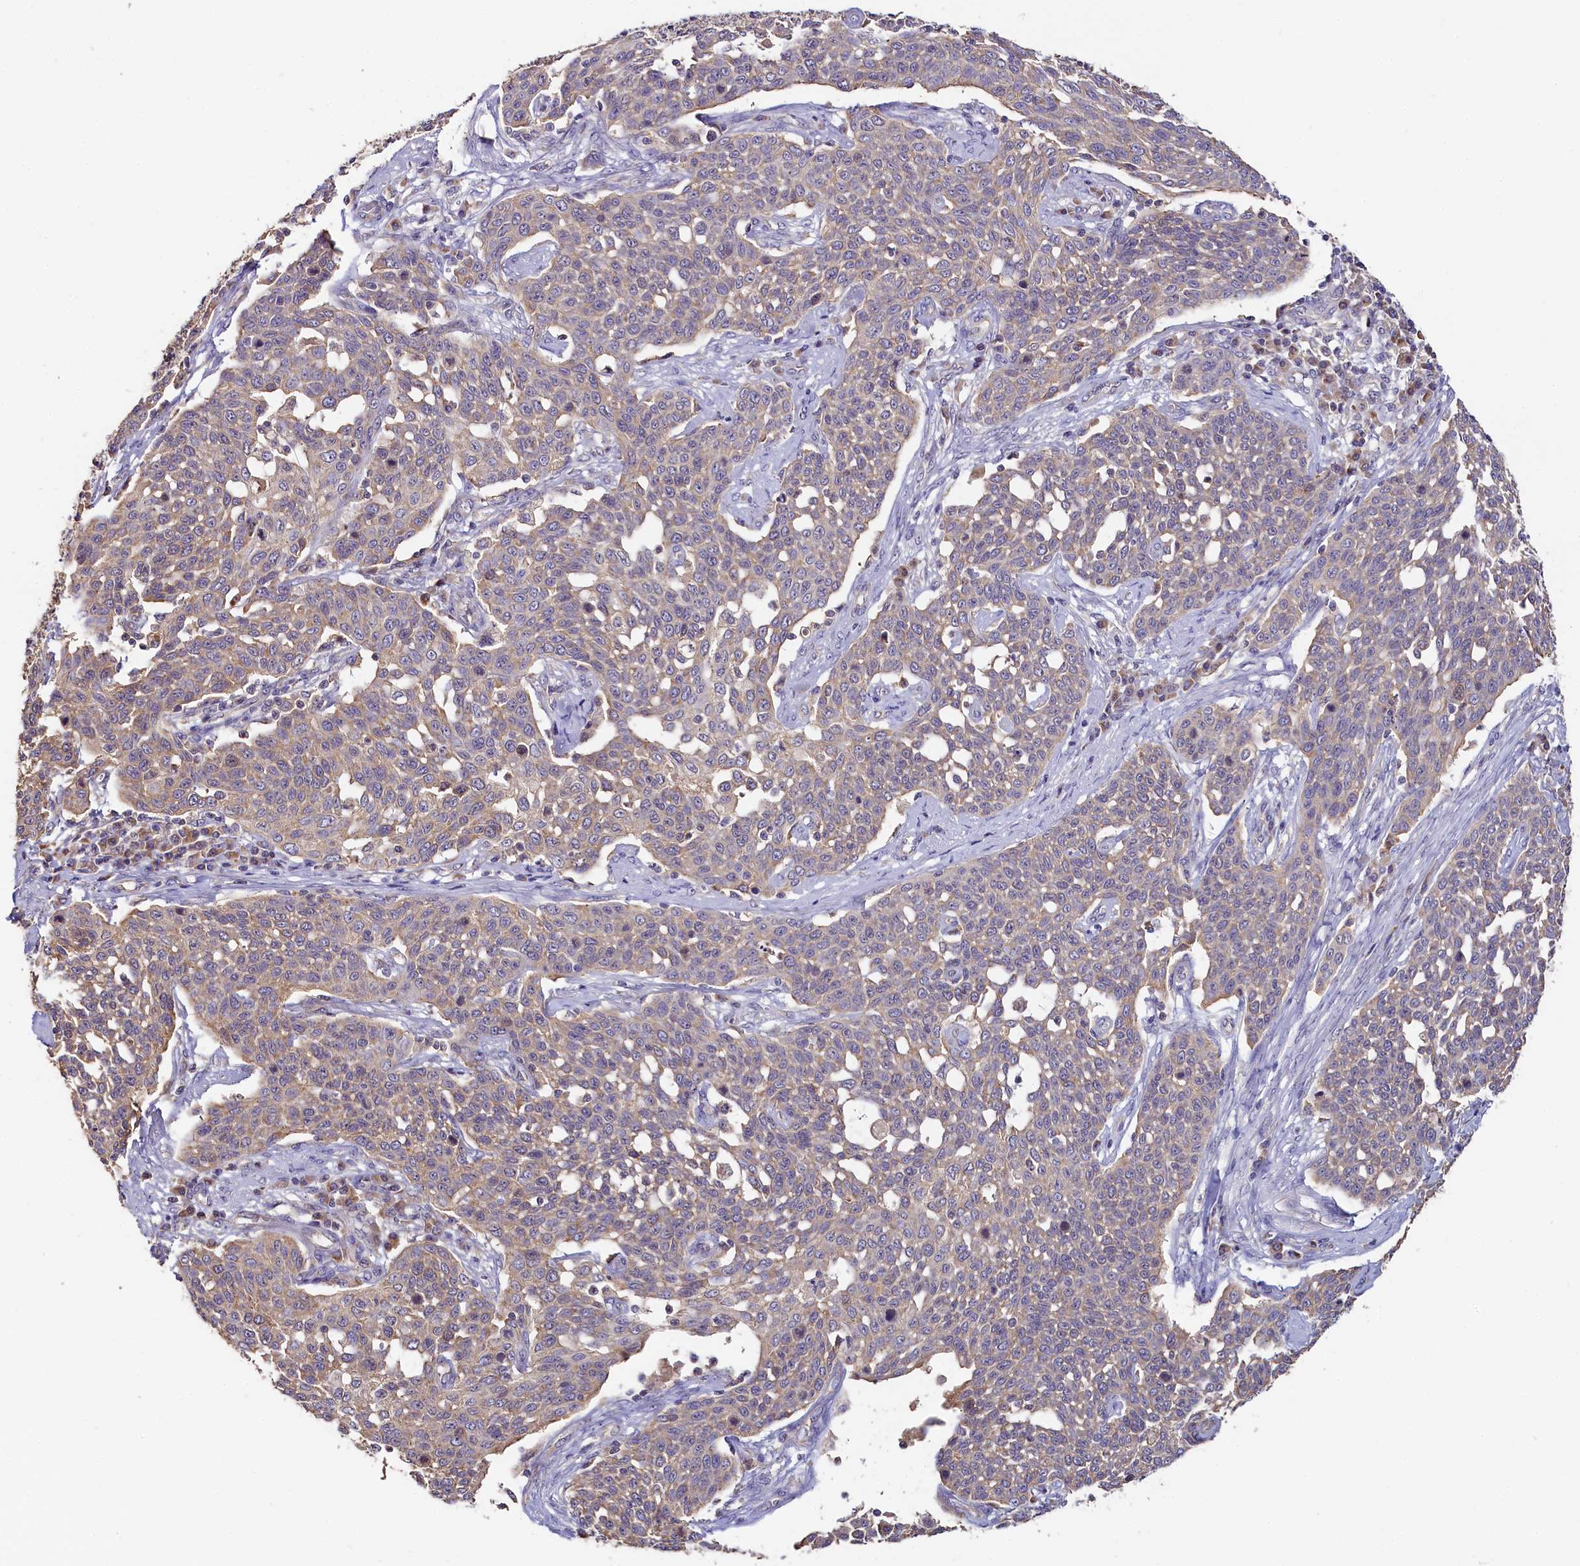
{"staining": {"intensity": "negative", "quantity": "none", "location": "none"}, "tissue": "cervical cancer", "cell_type": "Tumor cells", "image_type": "cancer", "snomed": [{"axis": "morphology", "description": "Squamous cell carcinoma, NOS"}, {"axis": "topography", "description": "Cervix"}], "caption": "Immunohistochemistry (IHC) photomicrograph of neoplastic tissue: human cervical cancer stained with DAB (3,3'-diaminobenzidine) exhibits no significant protein expression in tumor cells.", "gene": "KATNB1", "patient": {"sex": "female", "age": 34}}